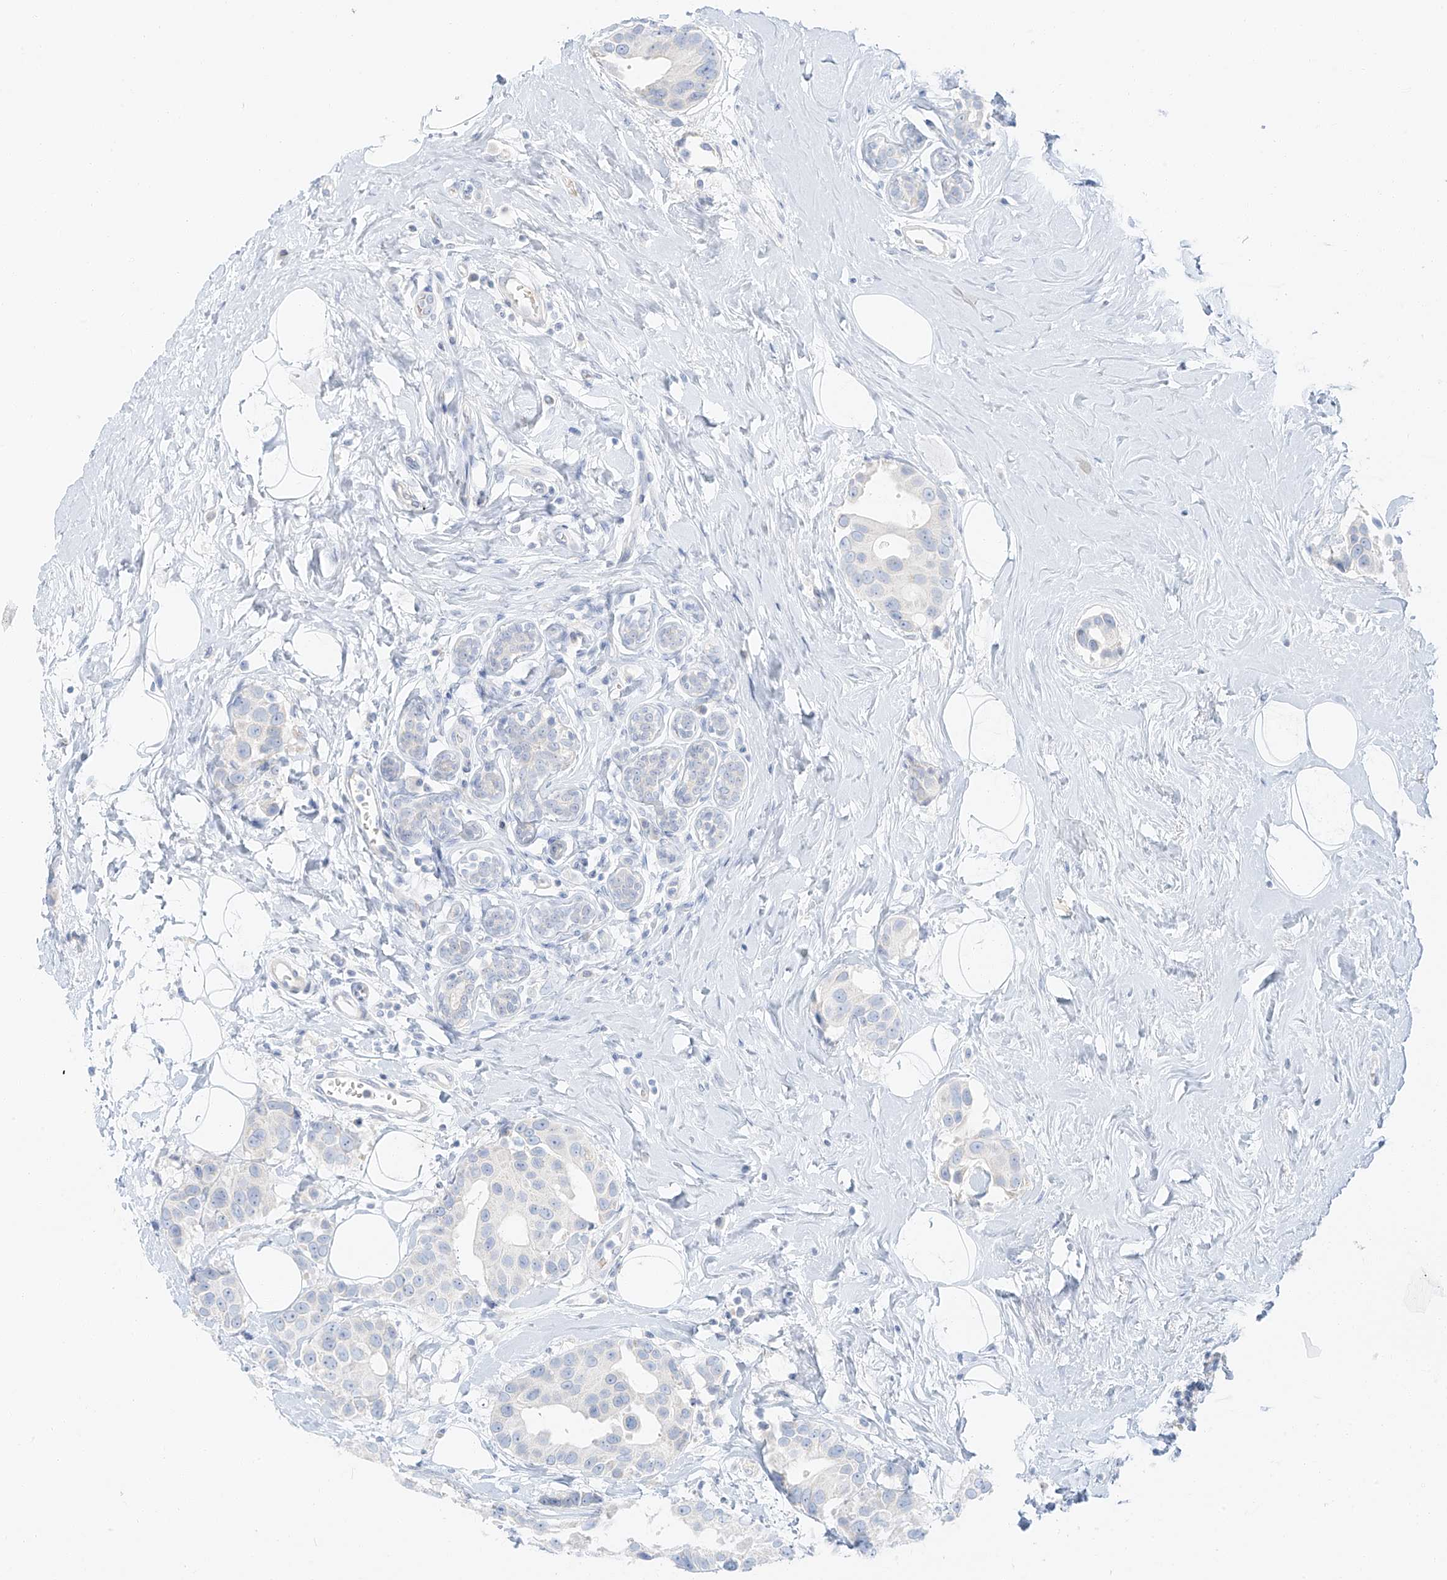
{"staining": {"intensity": "negative", "quantity": "none", "location": "none"}, "tissue": "breast cancer", "cell_type": "Tumor cells", "image_type": "cancer", "snomed": [{"axis": "morphology", "description": "Normal tissue, NOS"}, {"axis": "morphology", "description": "Duct carcinoma"}, {"axis": "topography", "description": "Breast"}], "caption": "An immunohistochemistry micrograph of breast cancer is shown. There is no staining in tumor cells of breast cancer.", "gene": "PGC", "patient": {"sex": "female", "age": 39}}